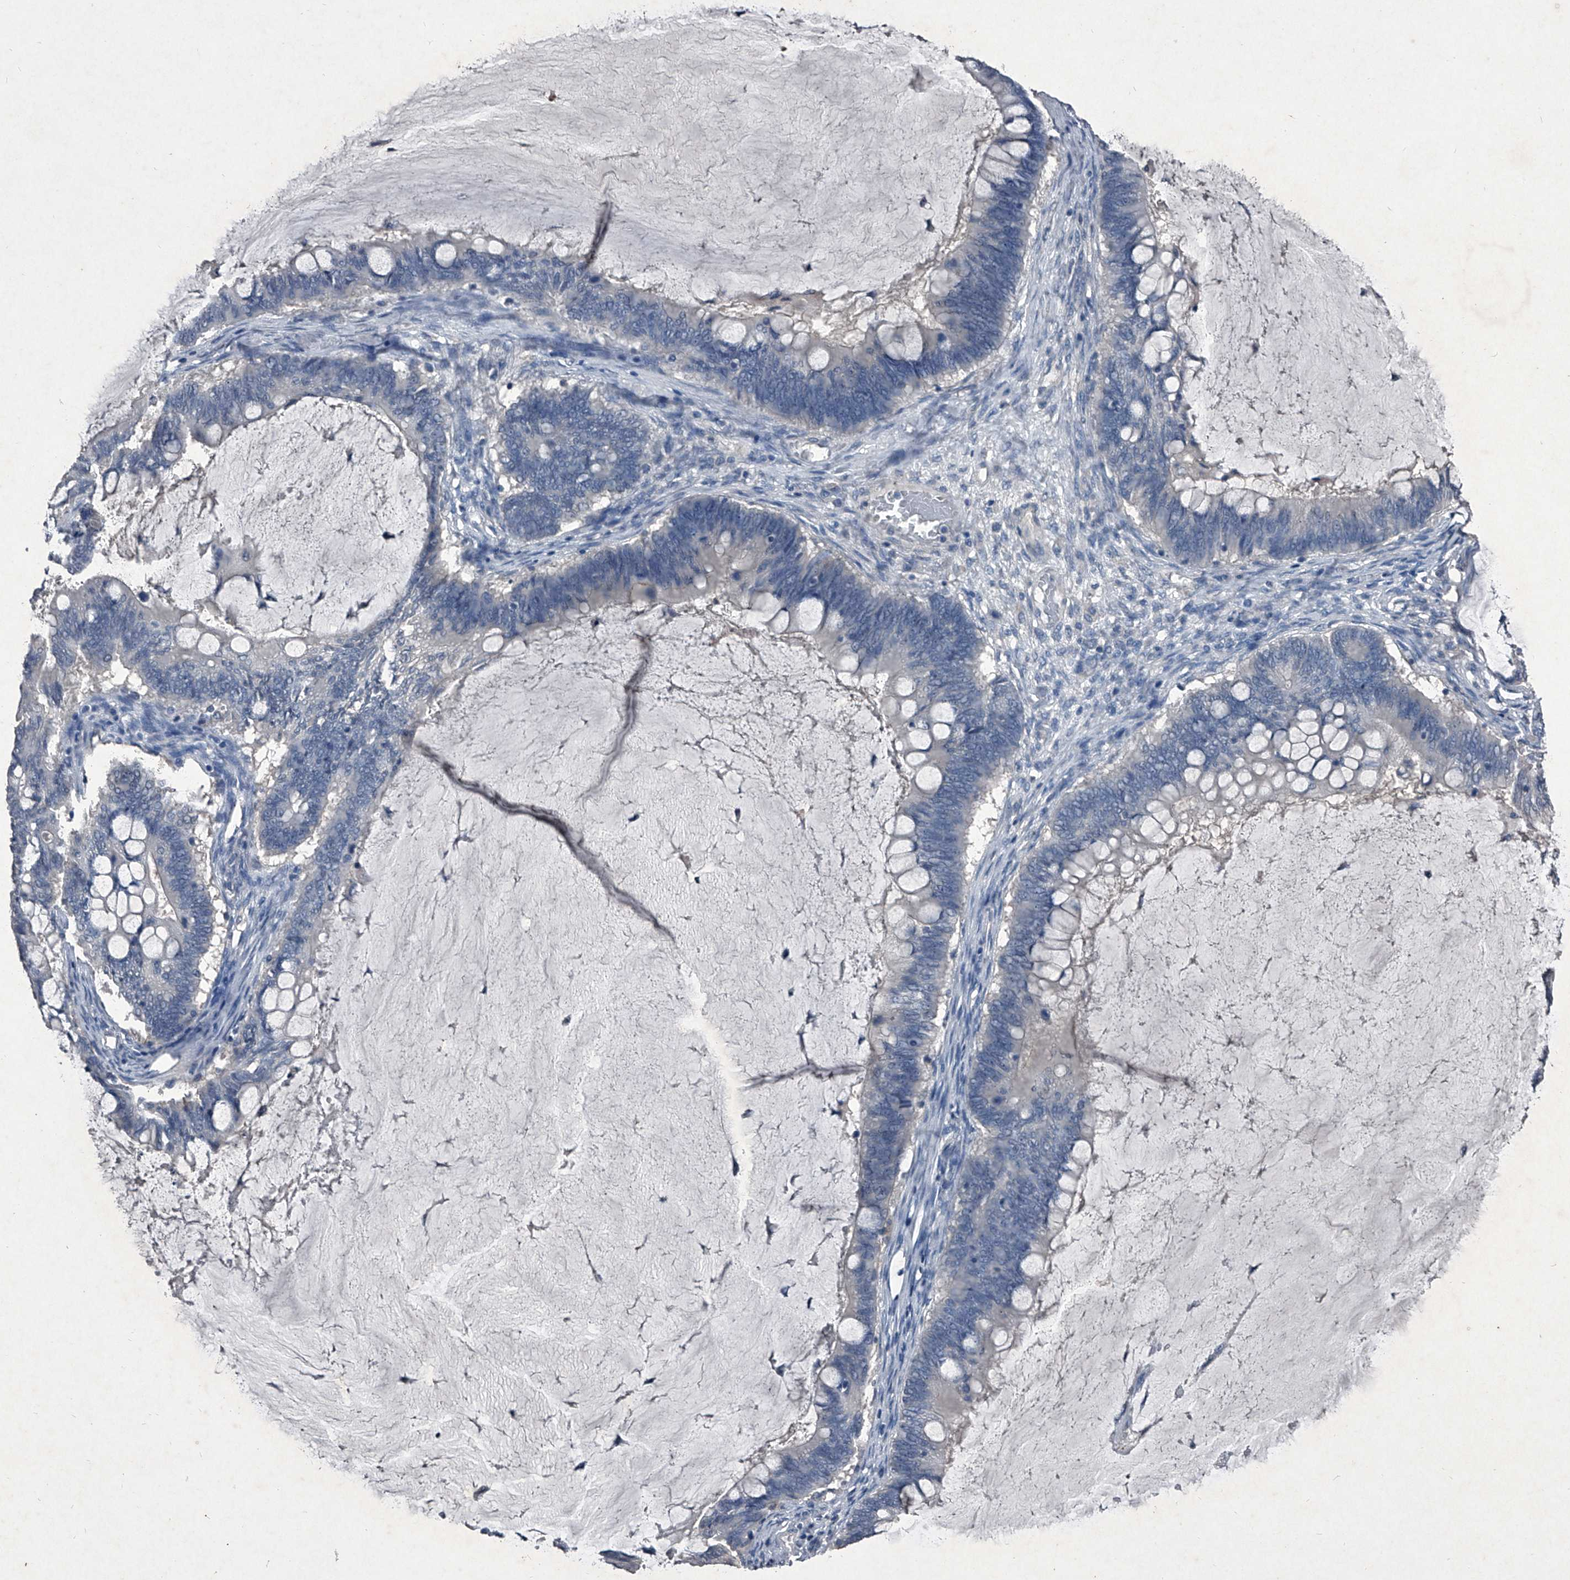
{"staining": {"intensity": "negative", "quantity": "none", "location": "none"}, "tissue": "ovarian cancer", "cell_type": "Tumor cells", "image_type": "cancer", "snomed": [{"axis": "morphology", "description": "Cystadenocarcinoma, mucinous, NOS"}, {"axis": "topography", "description": "Ovary"}], "caption": "The immunohistochemistry histopathology image has no significant positivity in tumor cells of ovarian cancer tissue.", "gene": "MAPKAP1", "patient": {"sex": "female", "age": 61}}